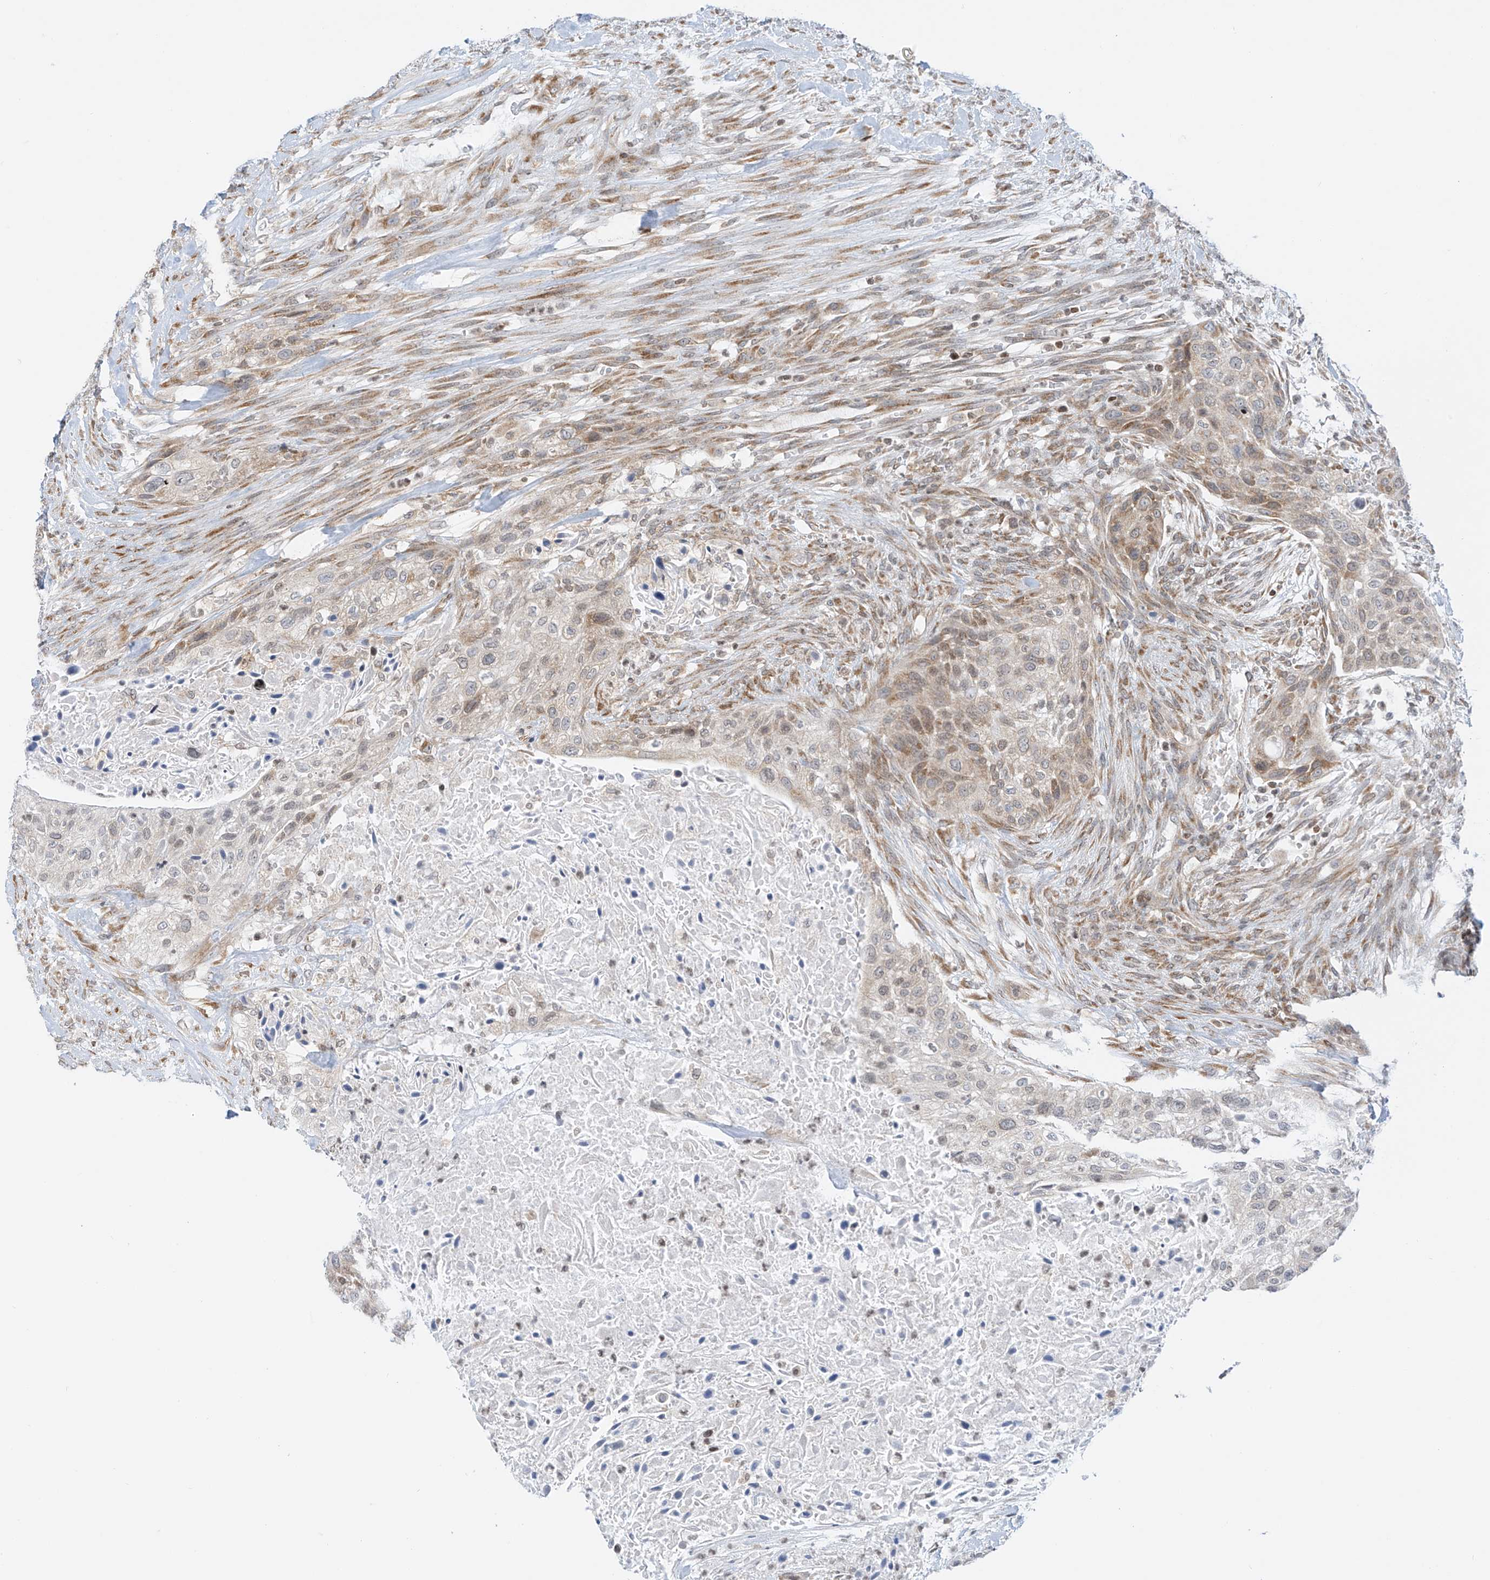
{"staining": {"intensity": "weak", "quantity": "25%-75%", "location": "cytoplasmic/membranous"}, "tissue": "urothelial cancer", "cell_type": "Tumor cells", "image_type": "cancer", "snomed": [{"axis": "morphology", "description": "Urothelial carcinoma, High grade"}, {"axis": "topography", "description": "Urinary bladder"}], "caption": "IHC of urothelial cancer demonstrates low levels of weak cytoplasmic/membranous positivity in approximately 25%-75% of tumor cells.", "gene": "EDF1", "patient": {"sex": "male", "age": 35}}